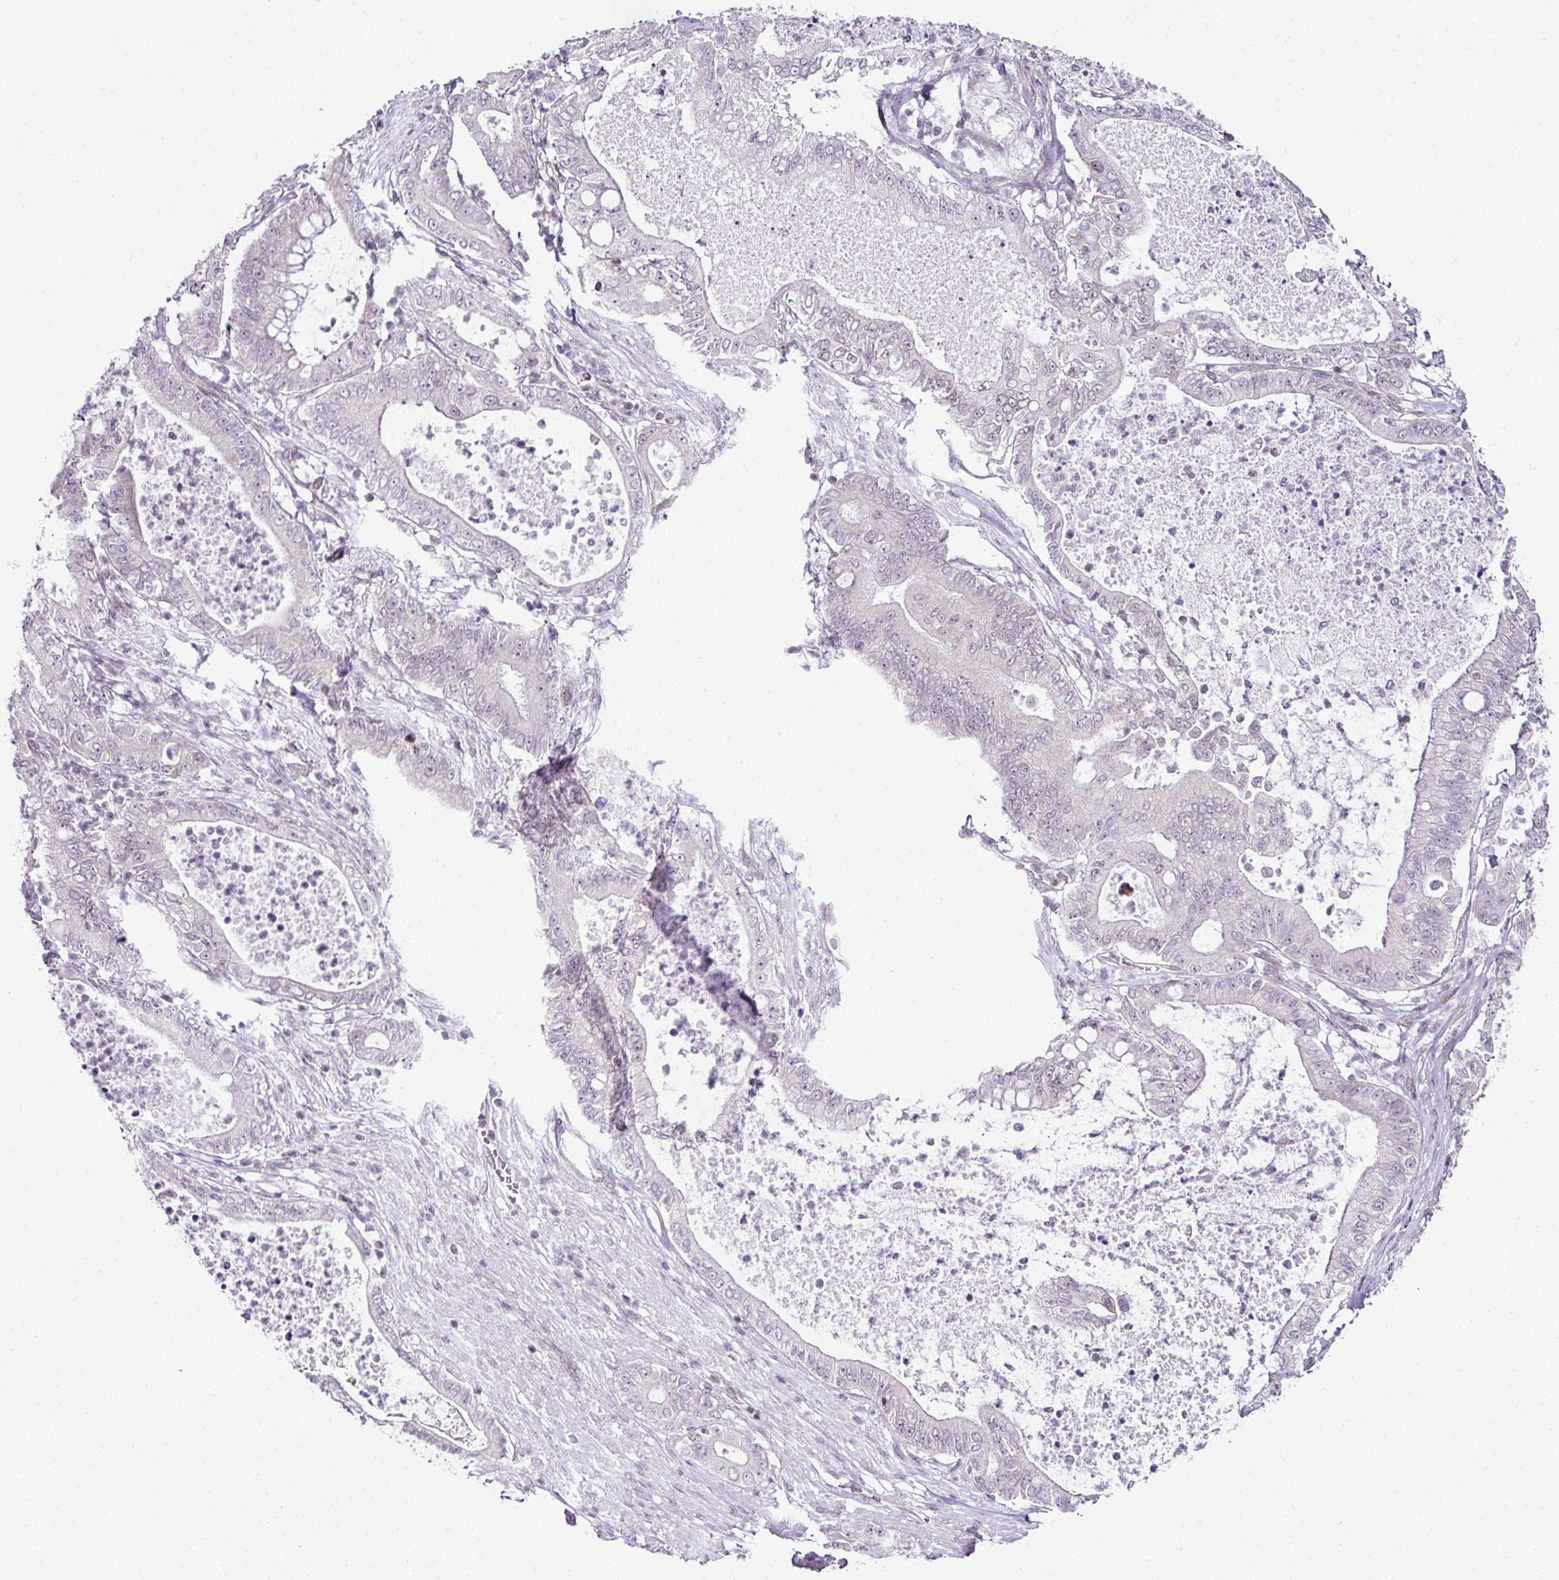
{"staining": {"intensity": "negative", "quantity": "none", "location": "none"}, "tissue": "pancreatic cancer", "cell_type": "Tumor cells", "image_type": "cancer", "snomed": [{"axis": "morphology", "description": "Adenocarcinoma, NOS"}, {"axis": "topography", "description": "Pancreas"}], "caption": "The immunohistochemistry image has no significant positivity in tumor cells of pancreatic cancer (adenocarcinoma) tissue.", "gene": "FAM32A", "patient": {"sex": "male", "age": 71}}